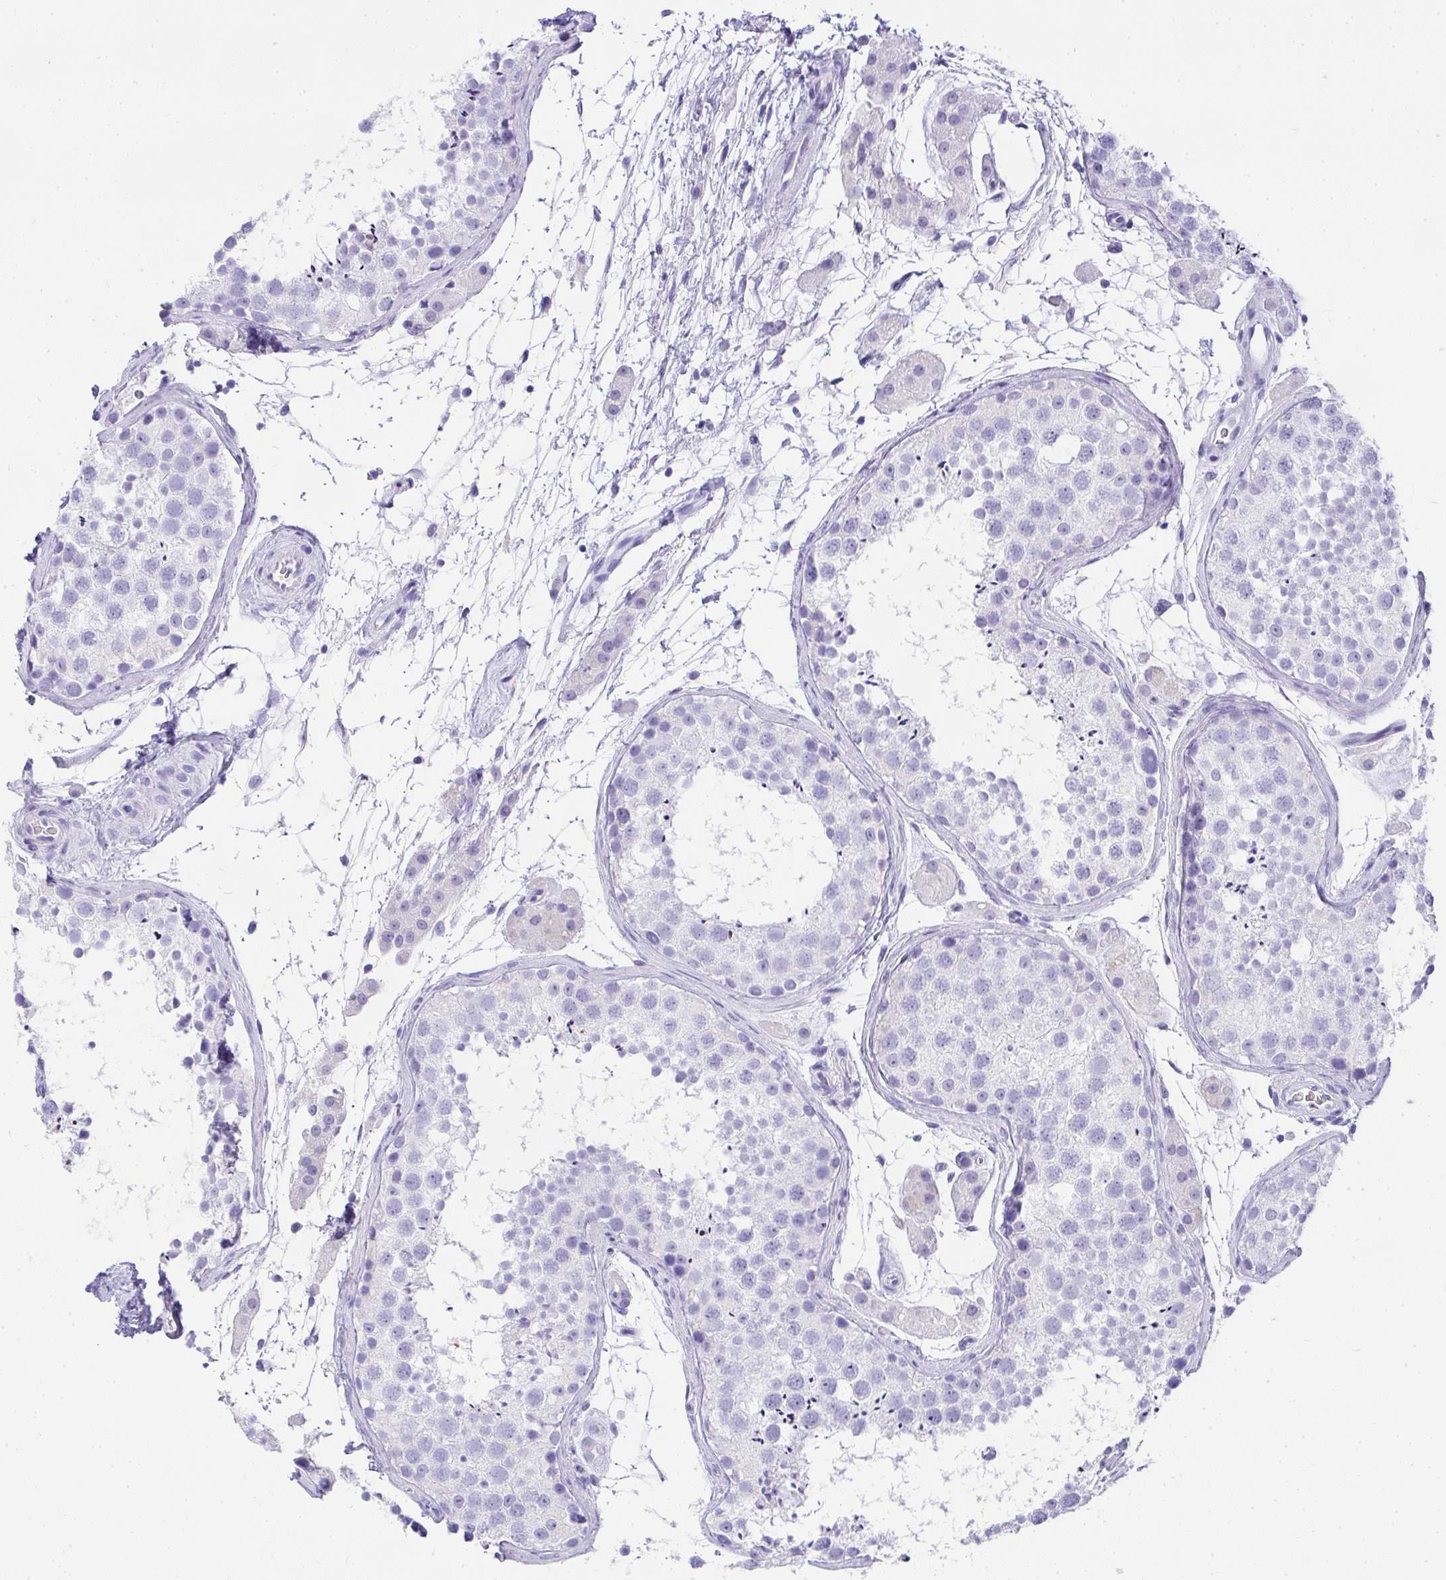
{"staining": {"intensity": "negative", "quantity": "none", "location": "none"}, "tissue": "testis", "cell_type": "Cells in seminiferous ducts", "image_type": "normal", "snomed": [{"axis": "morphology", "description": "Normal tissue, NOS"}, {"axis": "topography", "description": "Testis"}], "caption": "Immunohistochemical staining of benign human testis reveals no significant positivity in cells in seminiferous ducts.", "gene": "AVIL", "patient": {"sex": "male", "age": 41}}